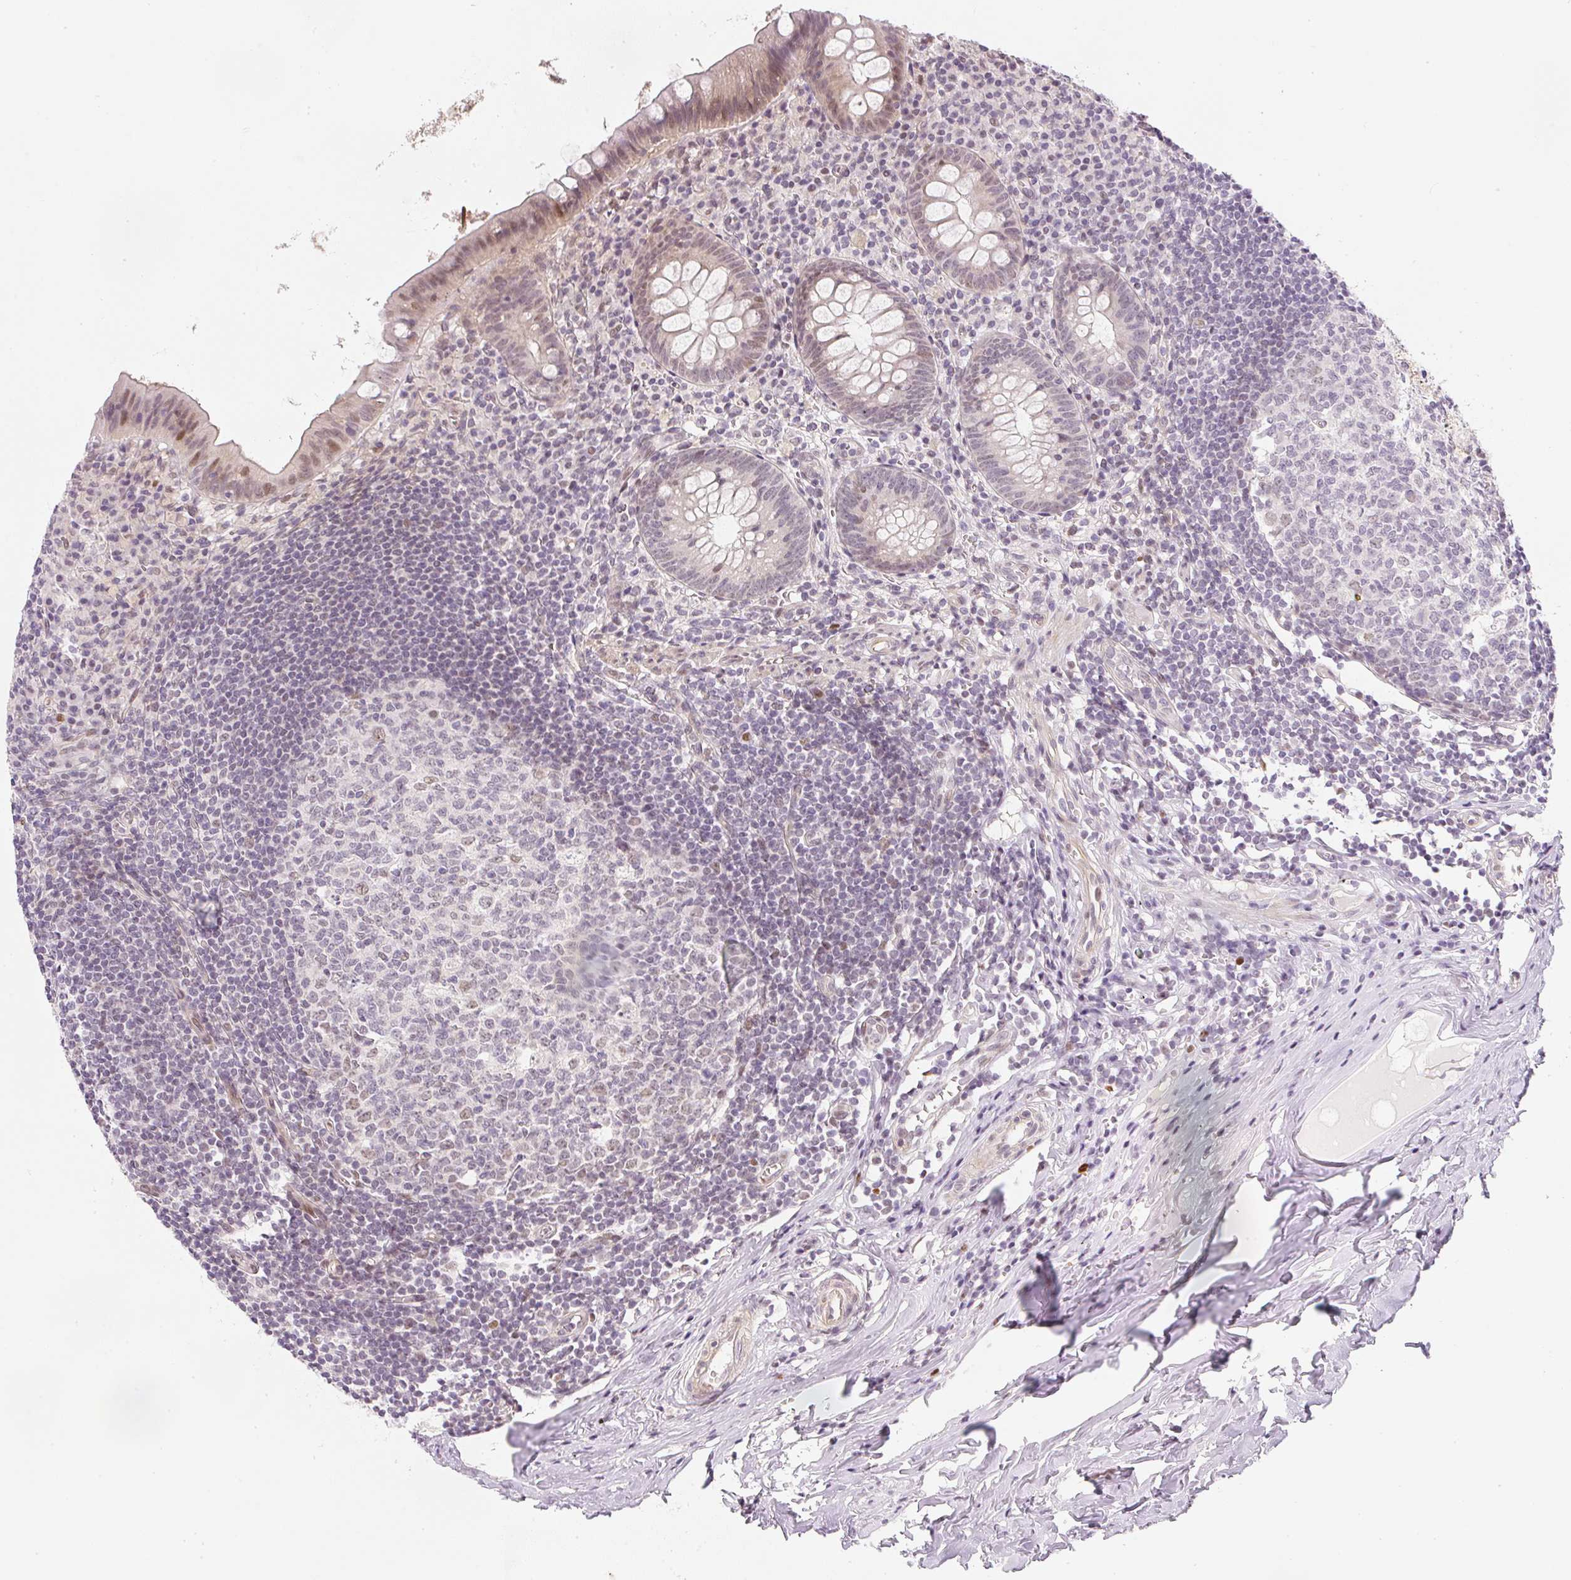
{"staining": {"intensity": "moderate", "quantity": "25%-75%", "location": "nuclear"}, "tissue": "appendix", "cell_type": "Glandular cells", "image_type": "normal", "snomed": [{"axis": "morphology", "description": "Normal tissue, NOS"}, {"axis": "topography", "description": "Appendix"}], "caption": "A photomicrograph showing moderate nuclear staining in approximately 25%-75% of glandular cells in unremarkable appendix, as visualized by brown immunohistochemical staining.", "gene": "DPPA4", "patient": {"sex": "female", "age": 51}}